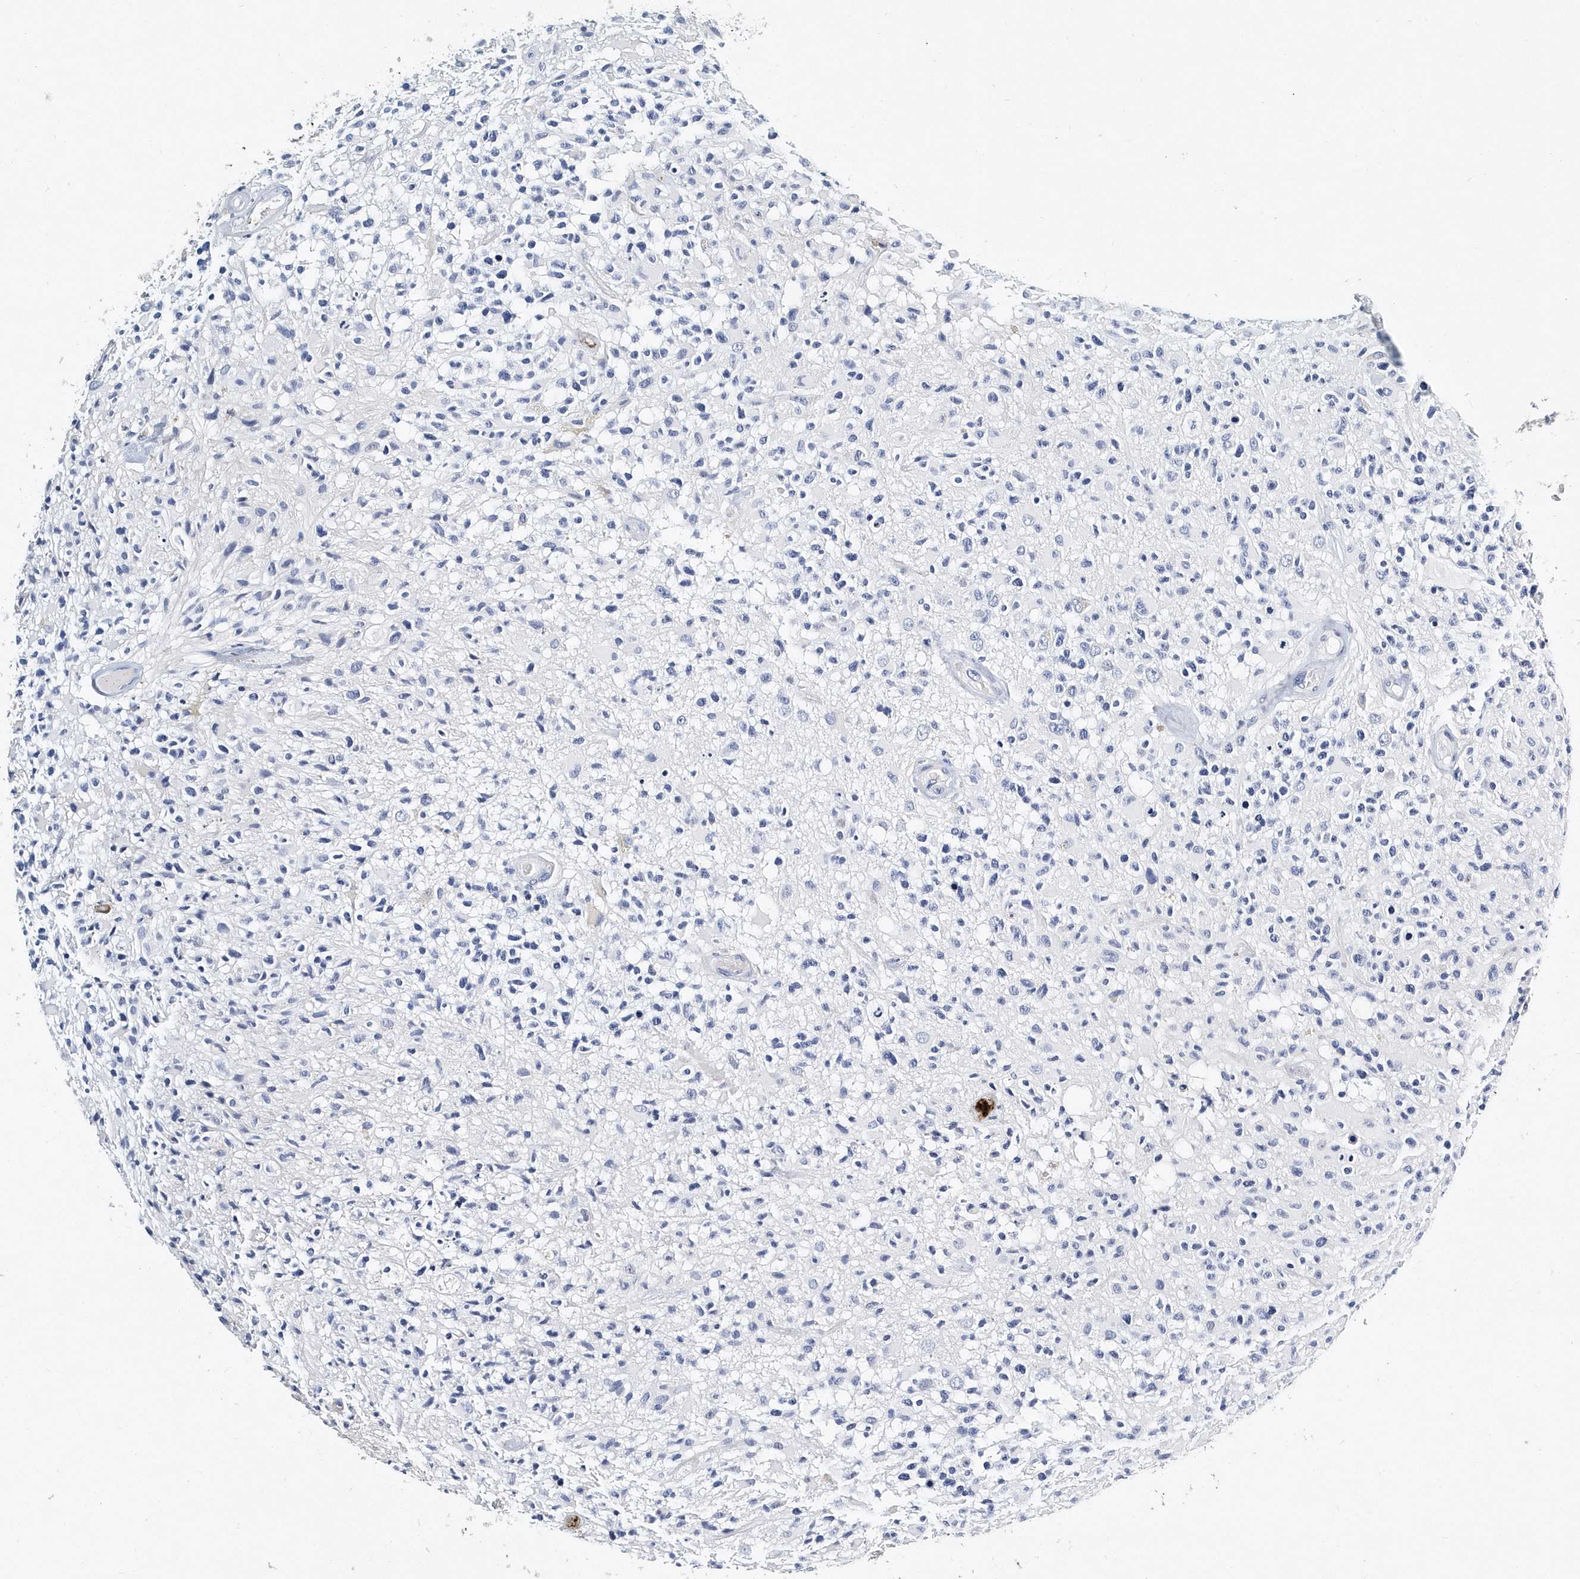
{"staining": {"intensity": "negative", "quantity": "none", "location": "none"}, "tissue": "glioma", "cell_type": "Tumor cells", "image_type": "cancer", "snomed": [{"axis": "morphology", "description": "Glioma, malignant, High grade"}, {"axis": "morphology", "description": "Glioblastoma, NOS"}, {"axis": "topography", "description": "Brain"}], "caption": "An immunohistochemistry (IHC) micrograph of glioma is shown. There is no staining in tumor cells of glioma.", "gene": "ITGA2B", "patient": {"sex": "male", "age": 60}}